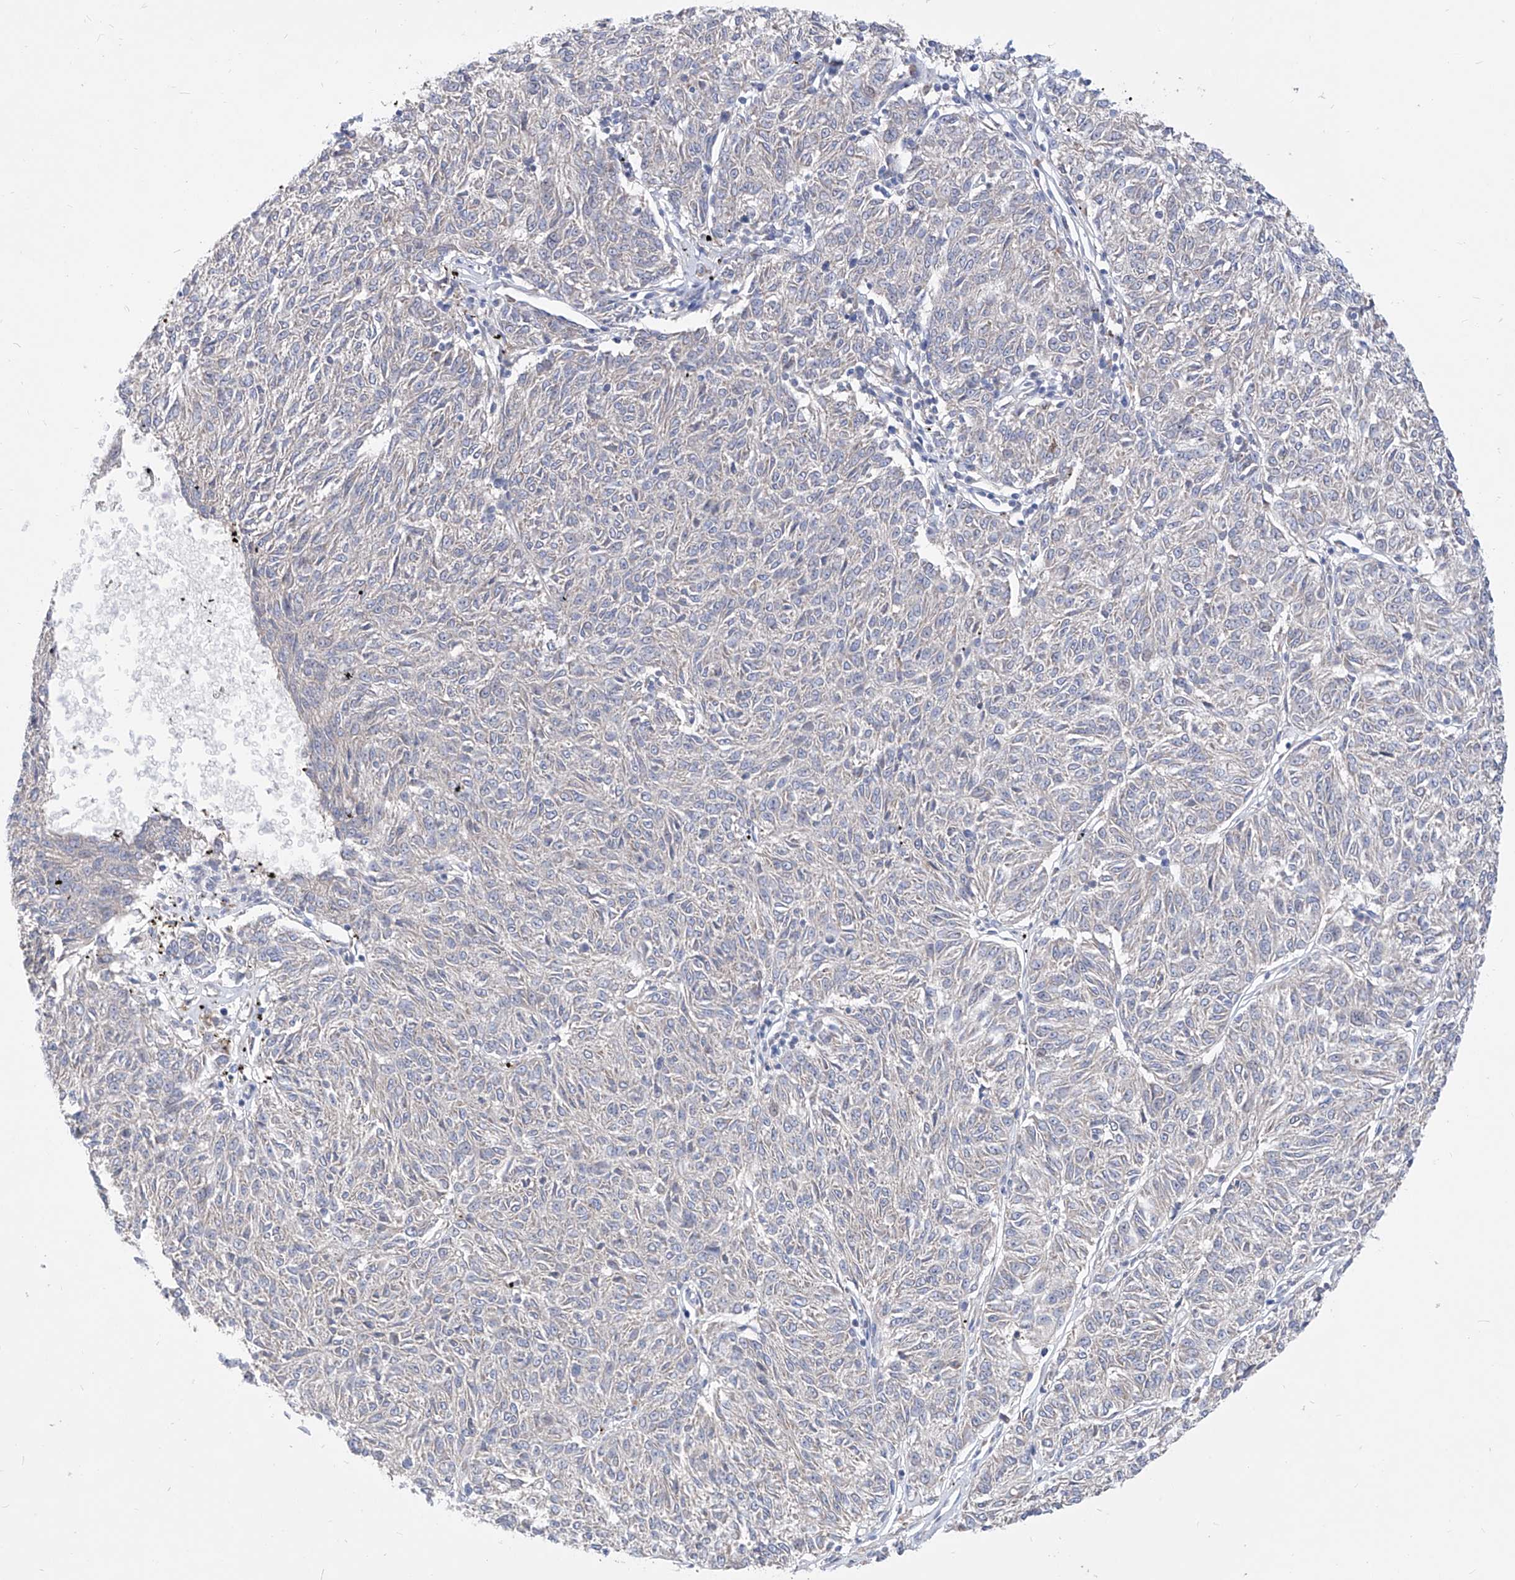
{"staining": {"intensity": "negative", "quantity": "none", "location": "none"}, "tissue": "melanoma", "cell_type": "Tumor cells", "image_type": "cancer", "snomed": [{"axis": "morphology", "description": "Malignant melanoma, NOS"}, {"axis": "topography", "description": "Skin"}], "caption": "Micrograph shows no protein staining in tumor cells of melanoma tissue.", "gene": "UFL1", "patient": {"sex": "female", "age": 72}}